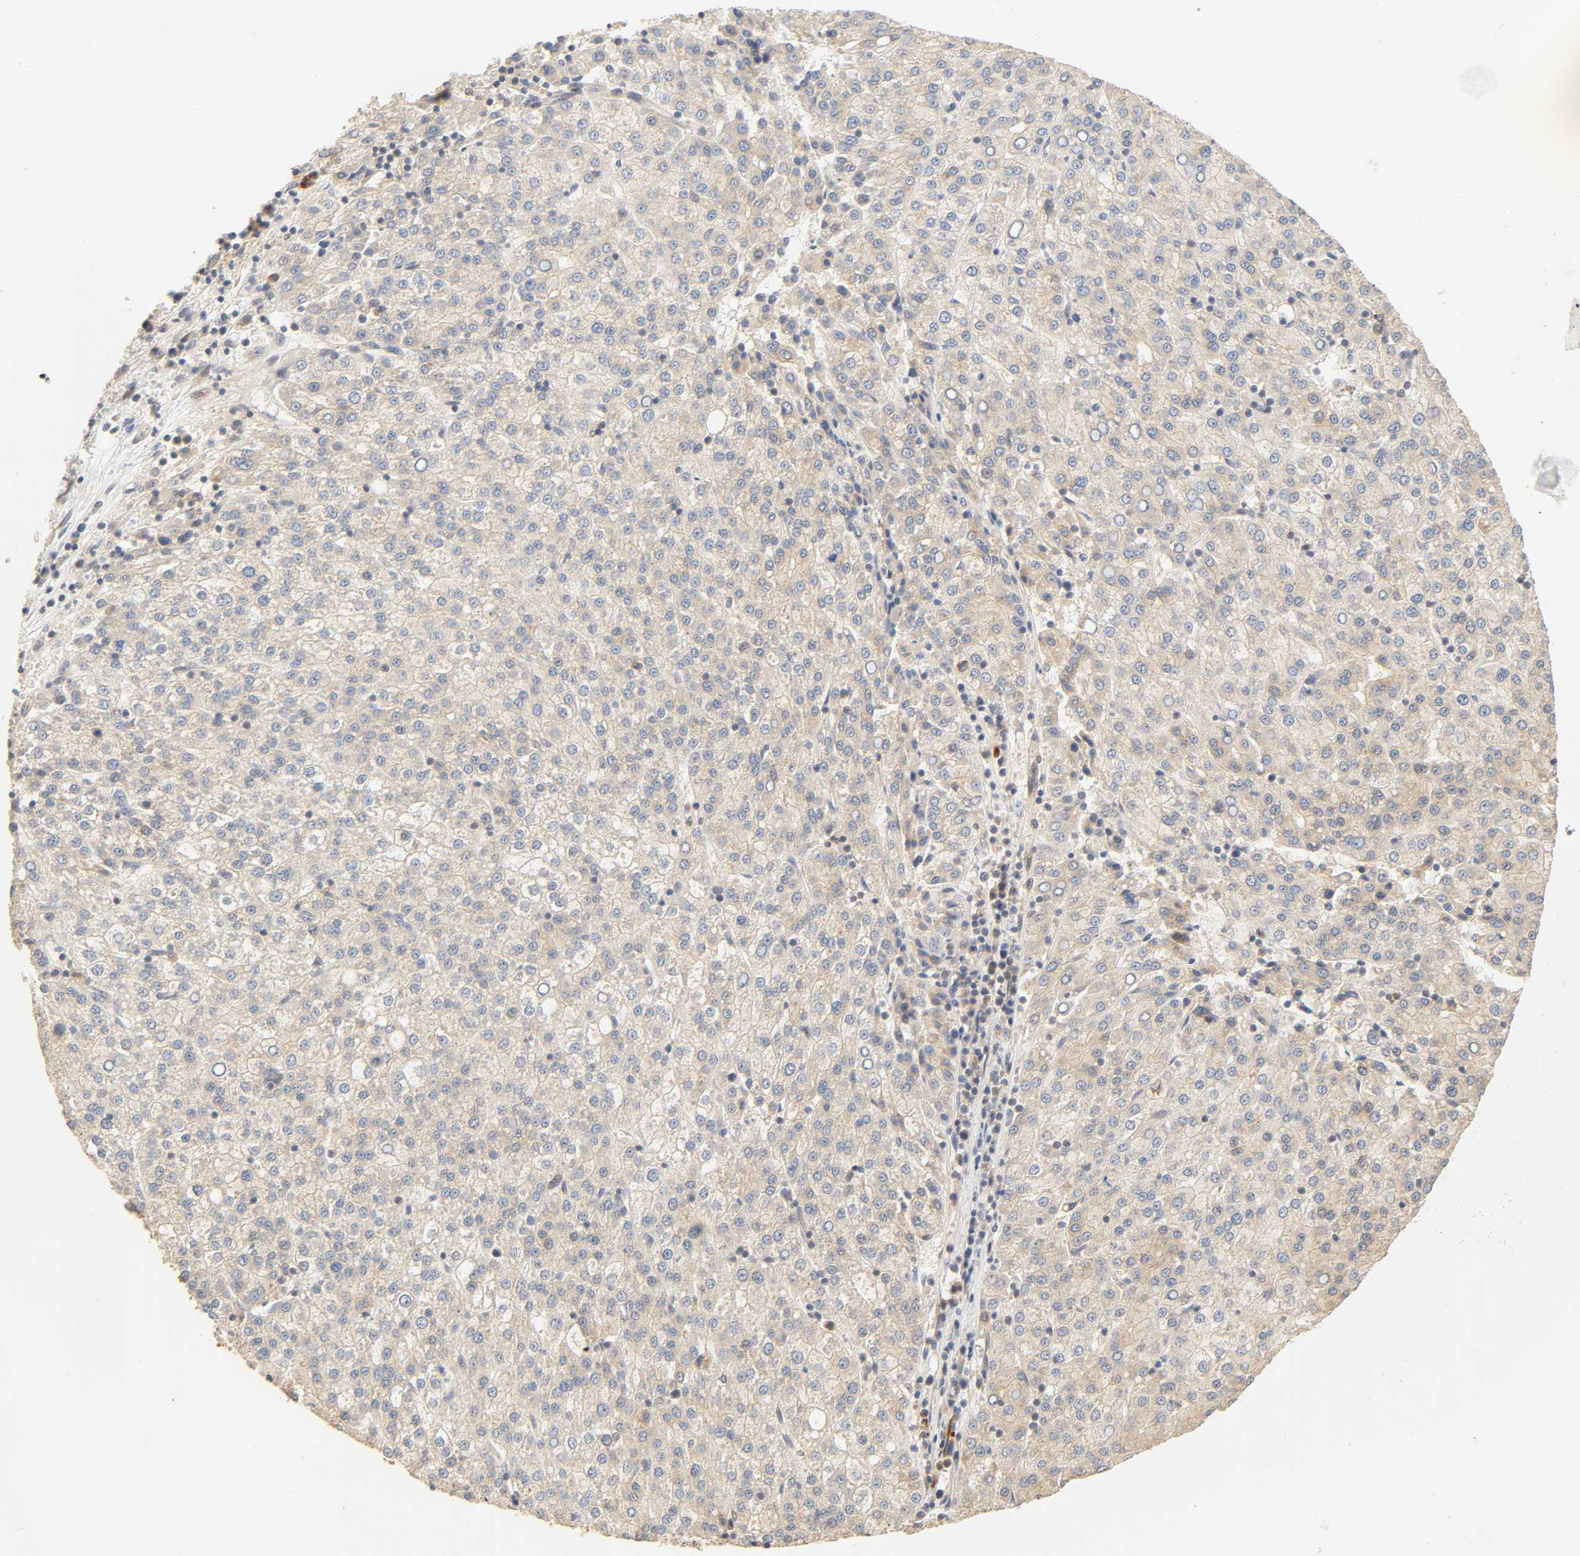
{"staining": {"intensity": "weak", "quantity": ">75%", "location": "cytoplasmic/membranous"}, "tissue": "liver cancer", "cell_type": "Tumor cells", "image_type": "cancer", "snomed": [{"axis": "morphology", "description": "Carcinoma, Hepatocellular, NOS"}, {"axis": "topography", "description": "Liver"}], "caption": "This photomicrograph exhibits immunohistochemistry (IHC) staining of human liver cancer (hepatocellular carcinoma), with low weak cytoplasmic/membranous positivity in approximately >75% of tumor cells.", "gene": "CACNA1G", "patient": {"sex": "female", "age": 58}}